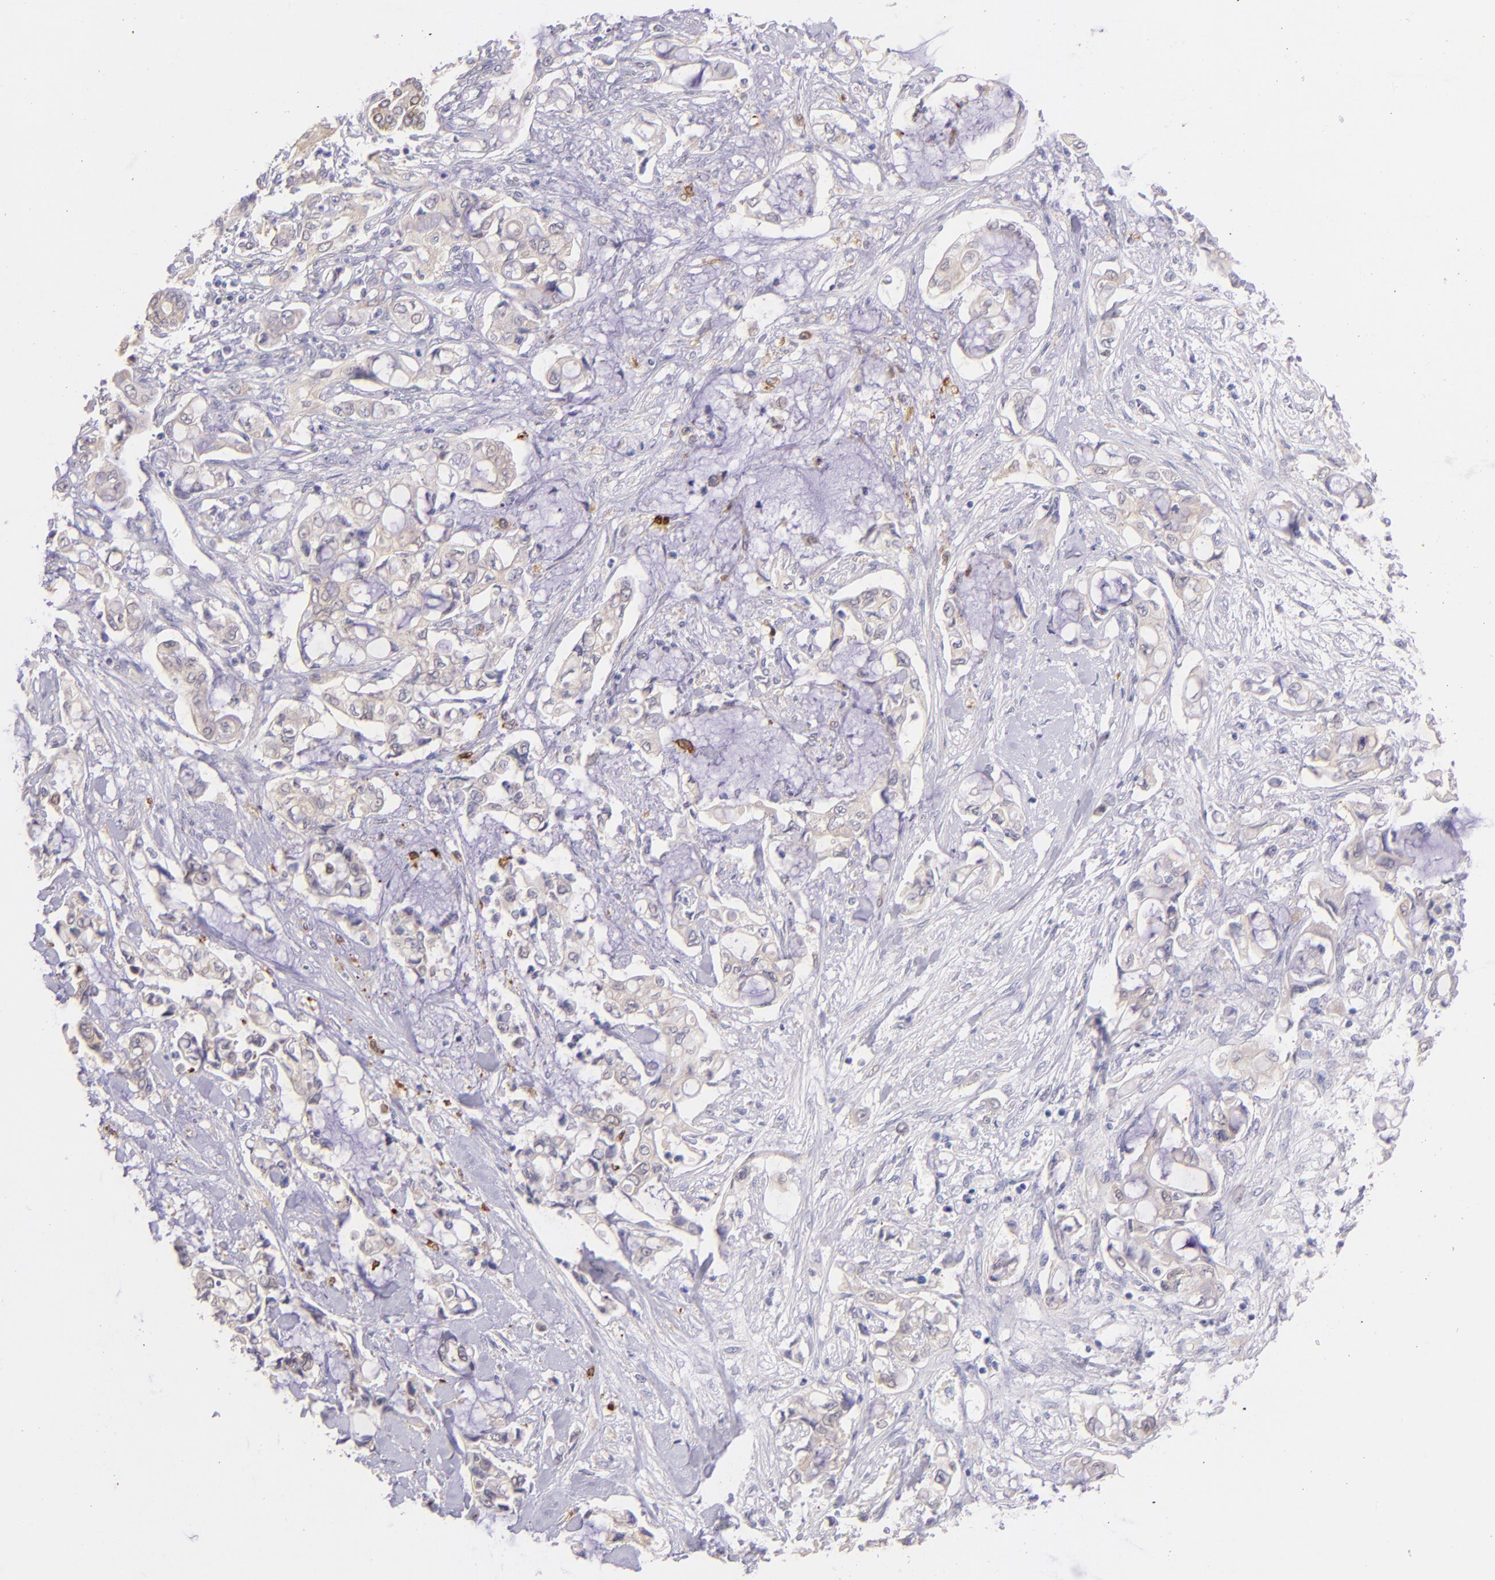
{"staining": {"intensity": "weak", "quantity": ">75%", "location": "cytoplasmic/membranous"}, "tissue": "pancreatic cancer", "cell_type": "Tumor cells", "image_type": "cancer", "snomed": [{"axis": "morphology", "description": "Adenocarcinoma, NOS"}, {"axis": "topography", "description": "Pancreas"}], "caption": "Immunohistochemistry (IHC) histopathology image of neoplastic tissue: adenocarcinoma (pancreatic) stained using immunohistochemistry (IHC) demonstrates low levels of weak protein expression localized specifically in the cytoplasmic/membranous of tumor cells, appearing as a cytoplasmic/membranous brown color.", "gene": "SH2D4A", "patient": {"sex": "female", "age": 70}}